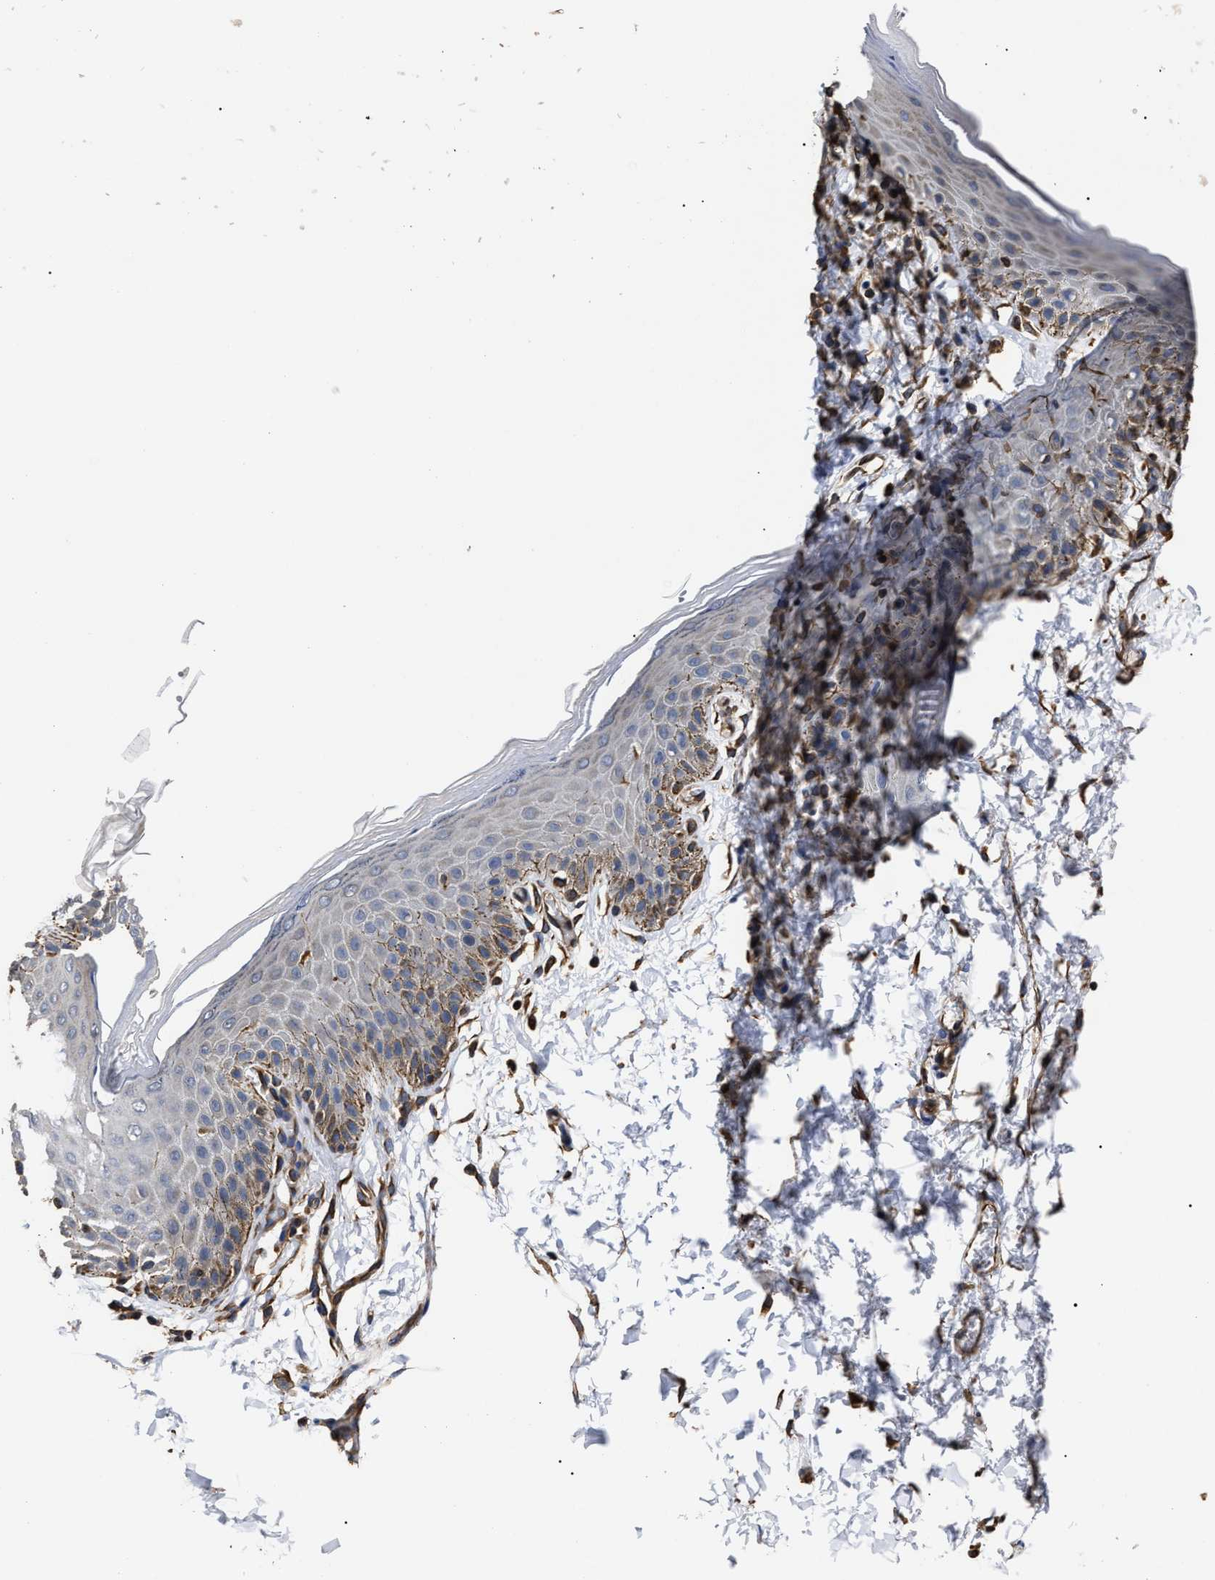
{"staining": {"intensity": "moderate", "quantity": "<25%", "location": "cytoplasmic/membranous"}, "tissue": "skin", "cell_type": "Epidermal cells", "image_type": "normal", "snomed": [{"axis": "morphology", "description": "Normal tissue, NOS"}, {"axis": "topography", "description": "Anal"}], "caption": "Skin stained for a protein reveals moderate cytoplasmic/membranous positivity in epidermal cells. (DAB (3,3'-diaminobenzidine) IHC with brightfield microscopy, high magnification).", "gene": "TSPAN33", "patient": {"sex": "male", "age": 44}}